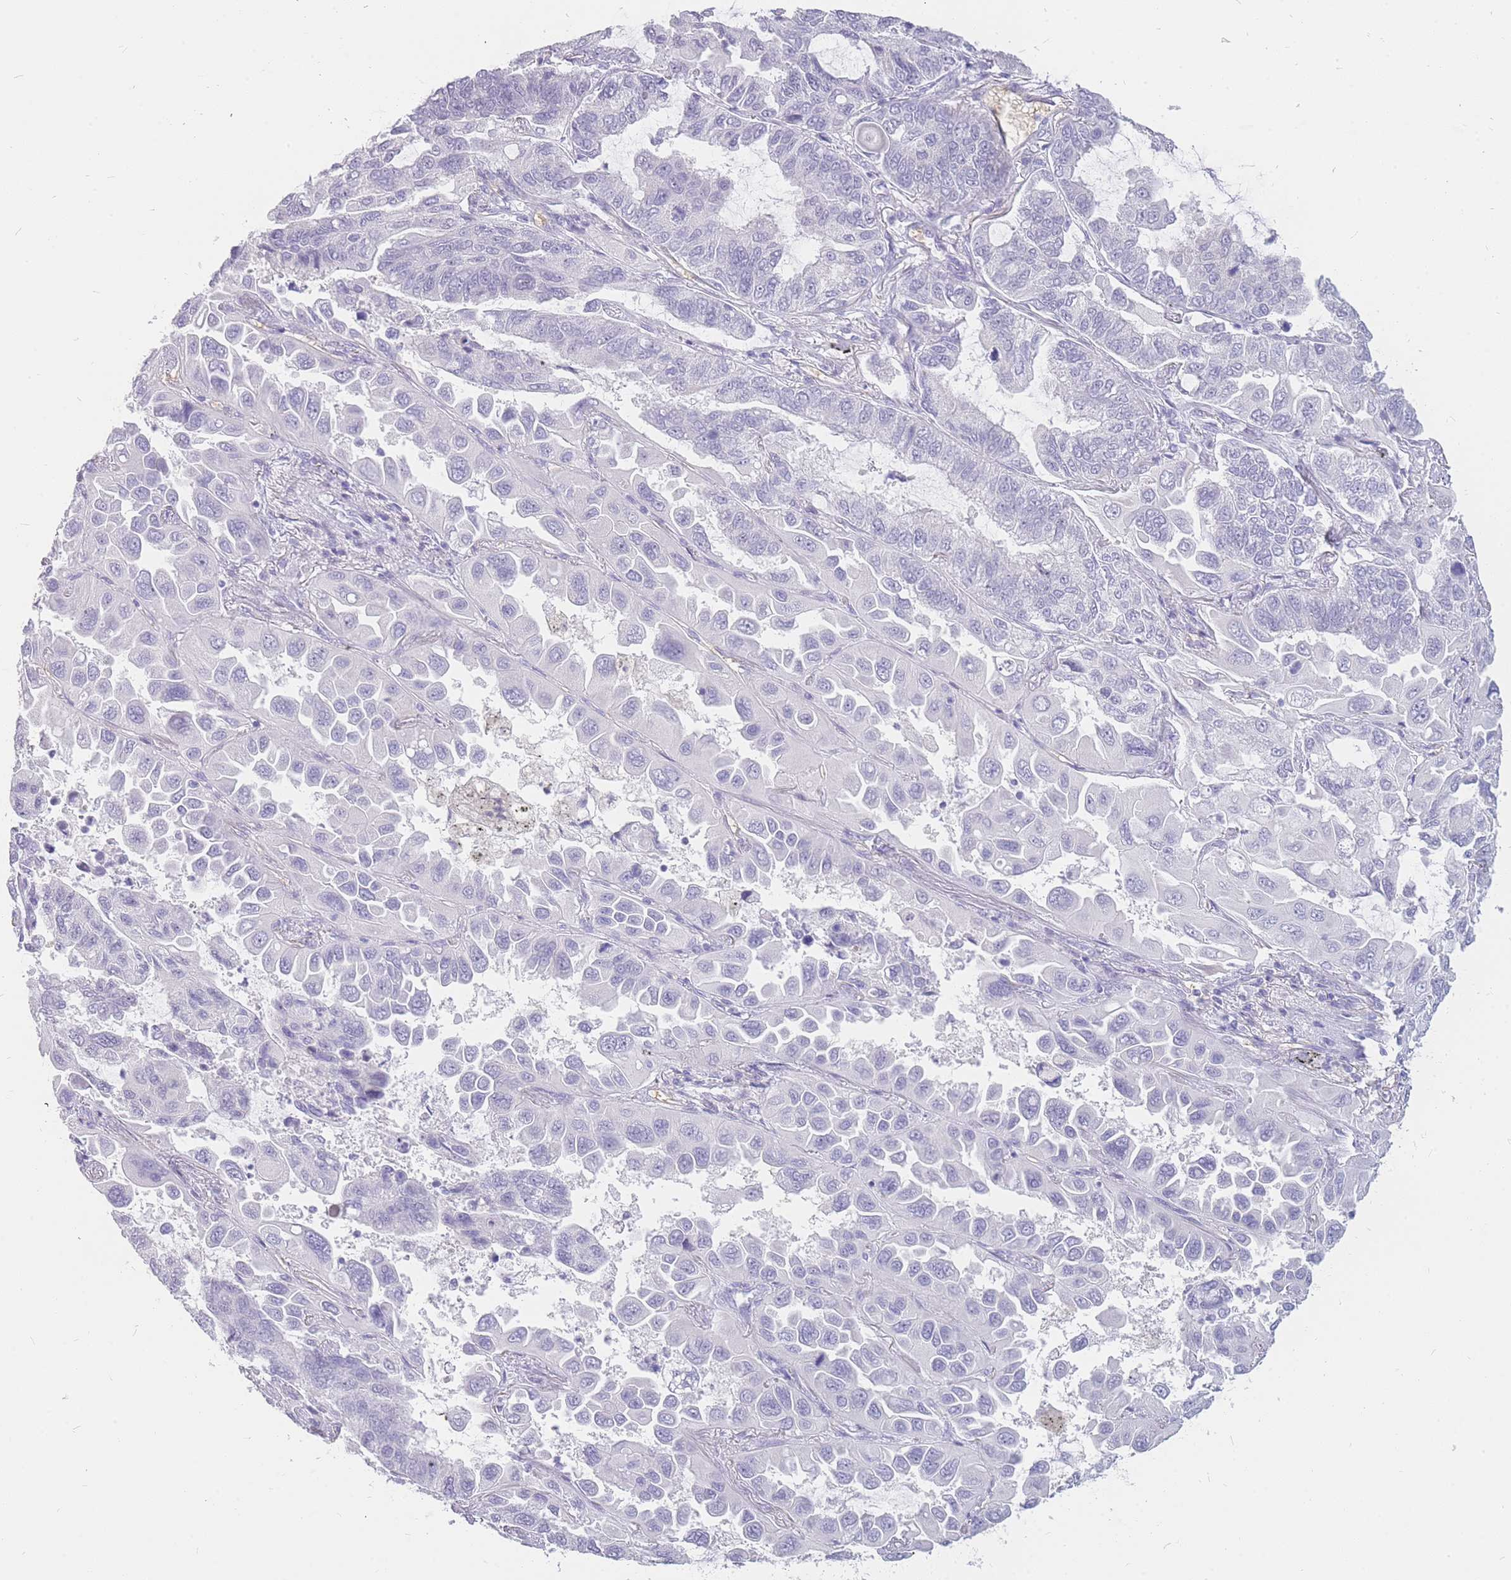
{"staining": {"intensity": "negative", "quantity": "none", "location": "none"}, "tissue": "lung cancer", "cell_type": "Tumor cells", "image_type": "cancer", "snomed": [{"axis": "morphology", "description": "Adenocarcinoma, NOS"}, {"axis": "topography", "description": "Lung"}], "caption": "IHC of lung adenocarcinoma exhibits no positivity in tumor cells.", "gene": "INS", "patient": {"sex": "male", "age": 64}}